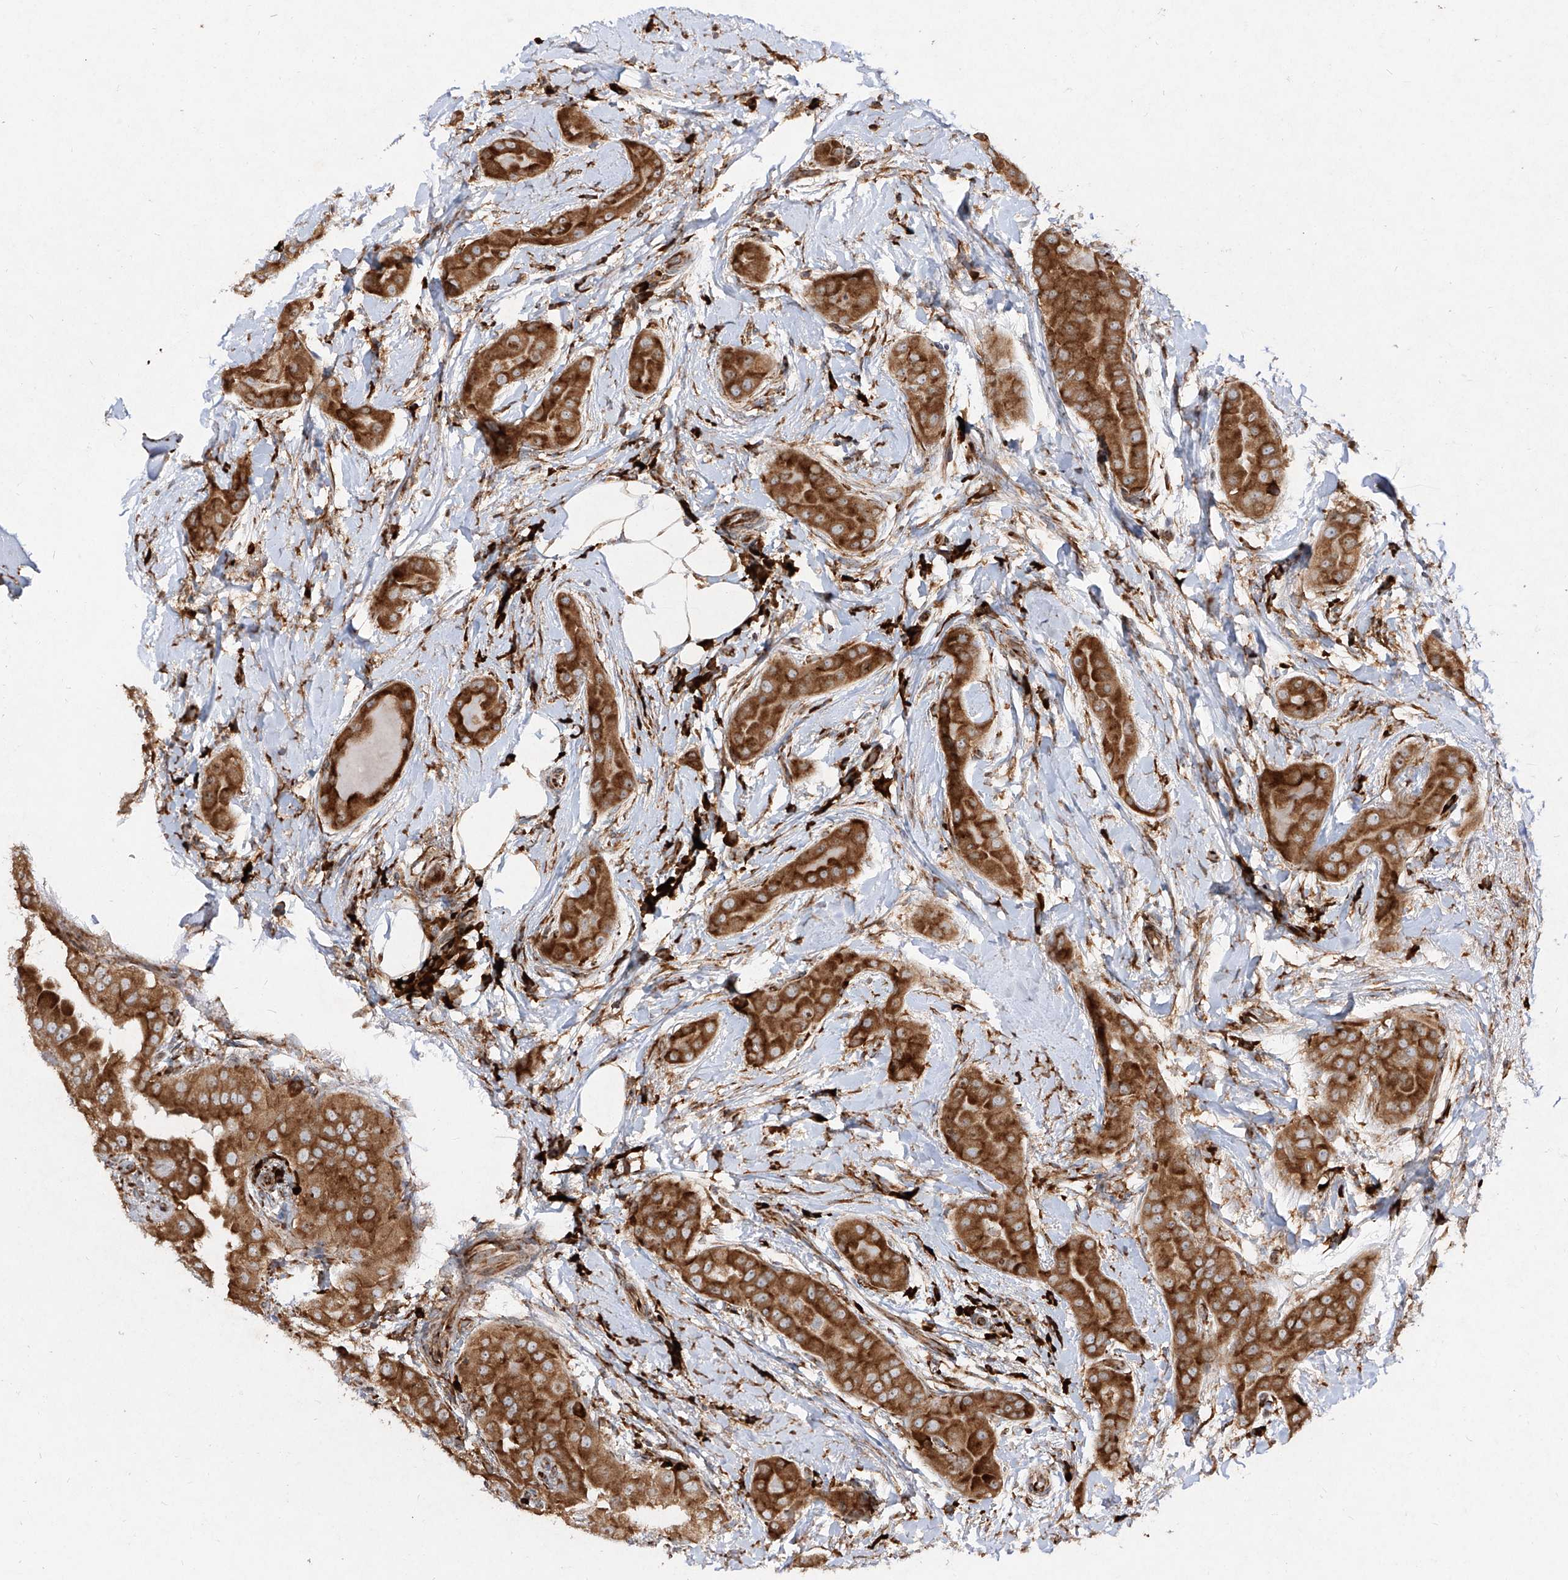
{"staining": {"intensity": "strong", "quantity": ">75%", "location": "cytoplasmic/membranous"}, "tissue": "thyroid cancer", "cell_type": "Tumor cells", "image_type": "cancer", "snomed": [{"axis": "morphology", "description": "Papillary adenocarcinoma, NOS"}, {"axis": "topography", "description": "Thyroid gland"}], "caption": "Thyroid cancer (papillary adenocarcinoma) stained for a protein demonstrates strong cytoplasmic/membranous positivity in tumor cells.", "gene": "RPS25", "patient": {"sex": "male", "age": 33}}